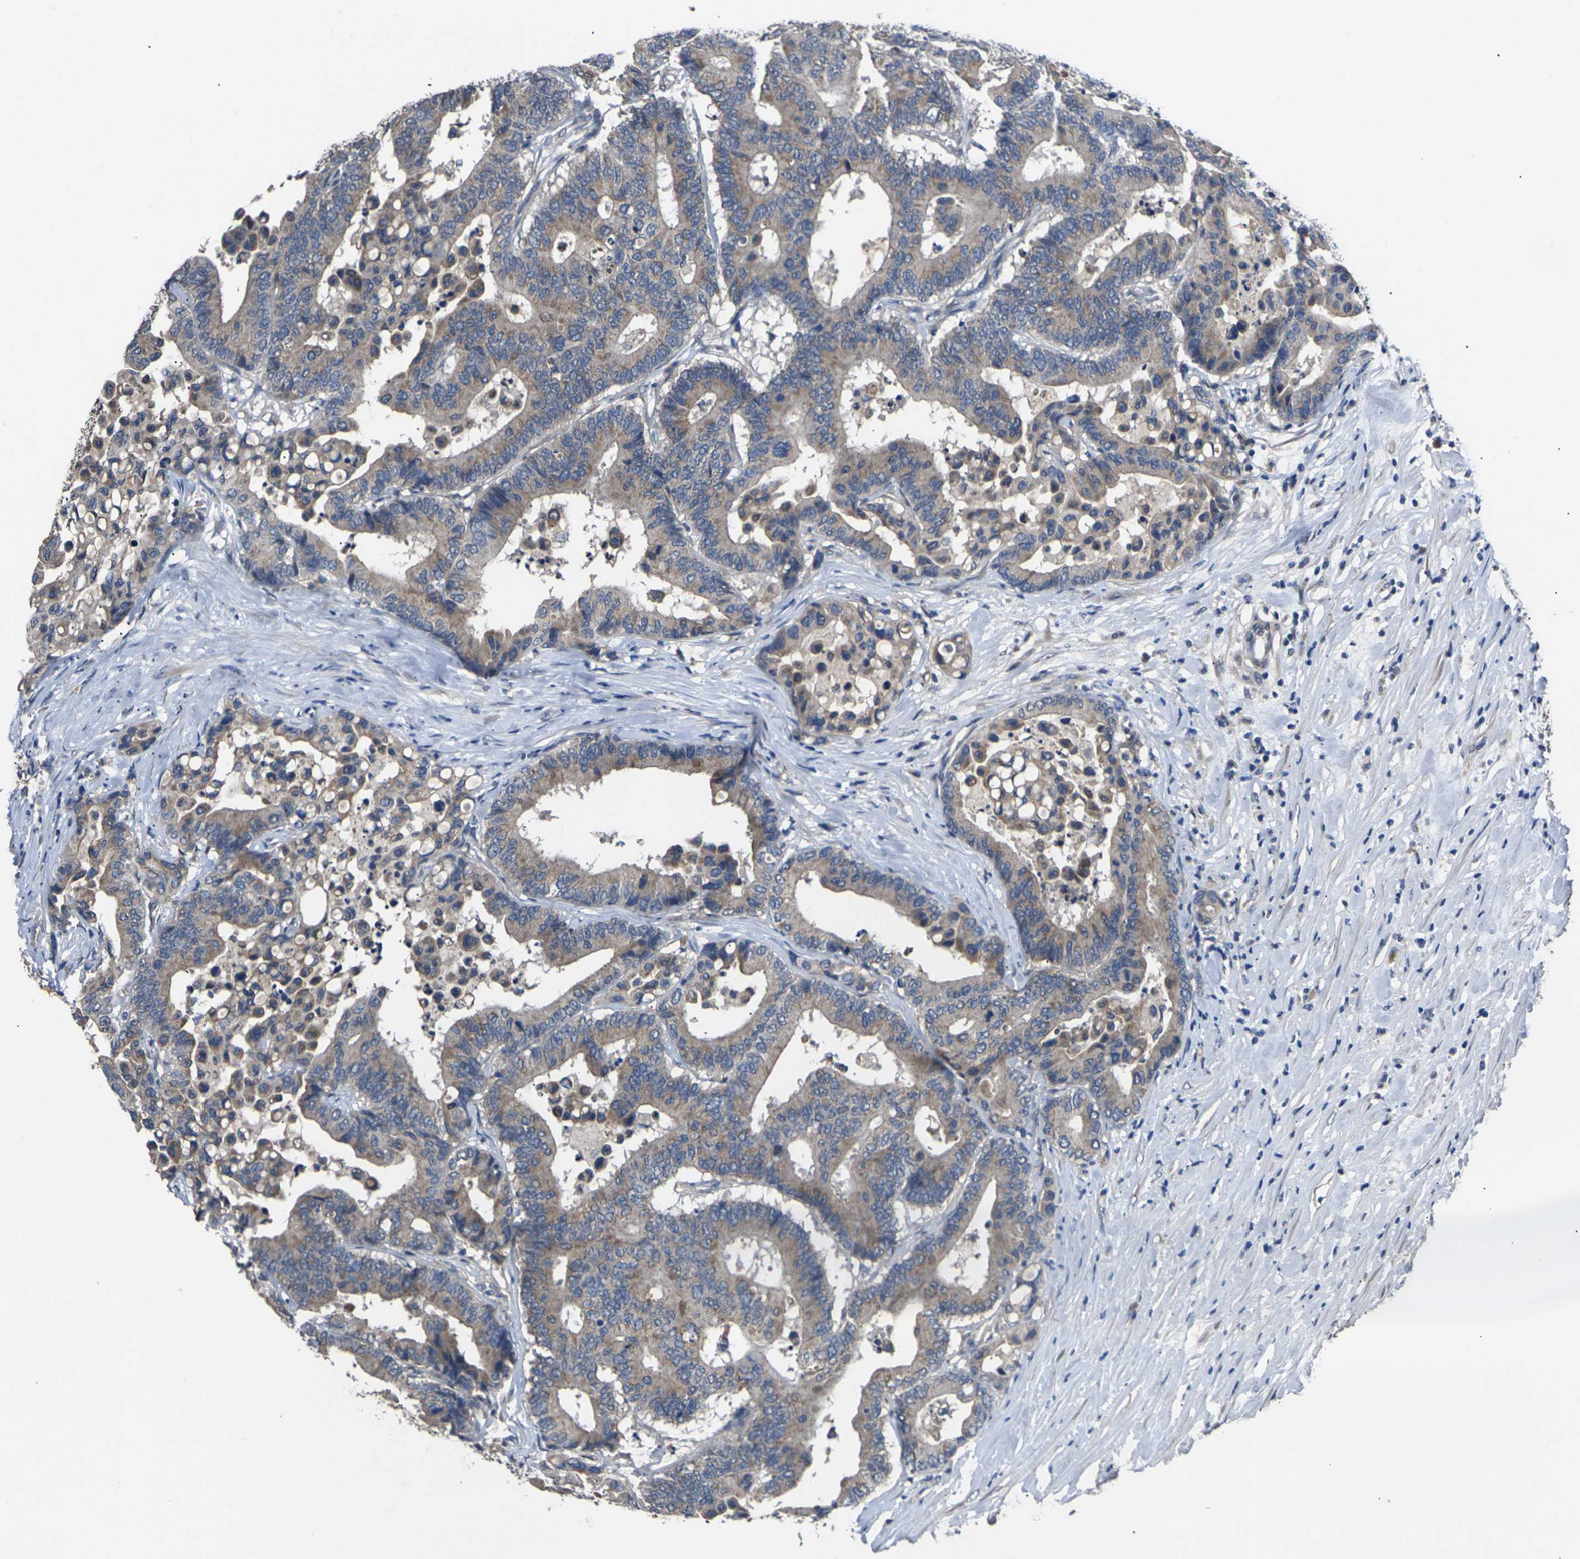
{"staining": {"intensity": "weak", "quantity": ">75%", "location": "cytoplasmic/membranous"}, "tissue": "colorectal cancer", "cell_type": "Tumor cells", "image_type": "cancer", "snomed": [{"axis": "morphology", "description": "Normal tissue, NOS"}, {"axis": "morphology", "description": "Adenocarcinoma, NOS"}, {"axis": "topography", "description": "Colon"}], "caption": "There is low levels of weak cytoplasmic/membranous expression in tumor cells of colorectal adenocarcinoma, as demonstrated by immunohistochemical staining (brown color).", "gene": "SLC2A2", "patient": {"sex": "male", "age": 82}}